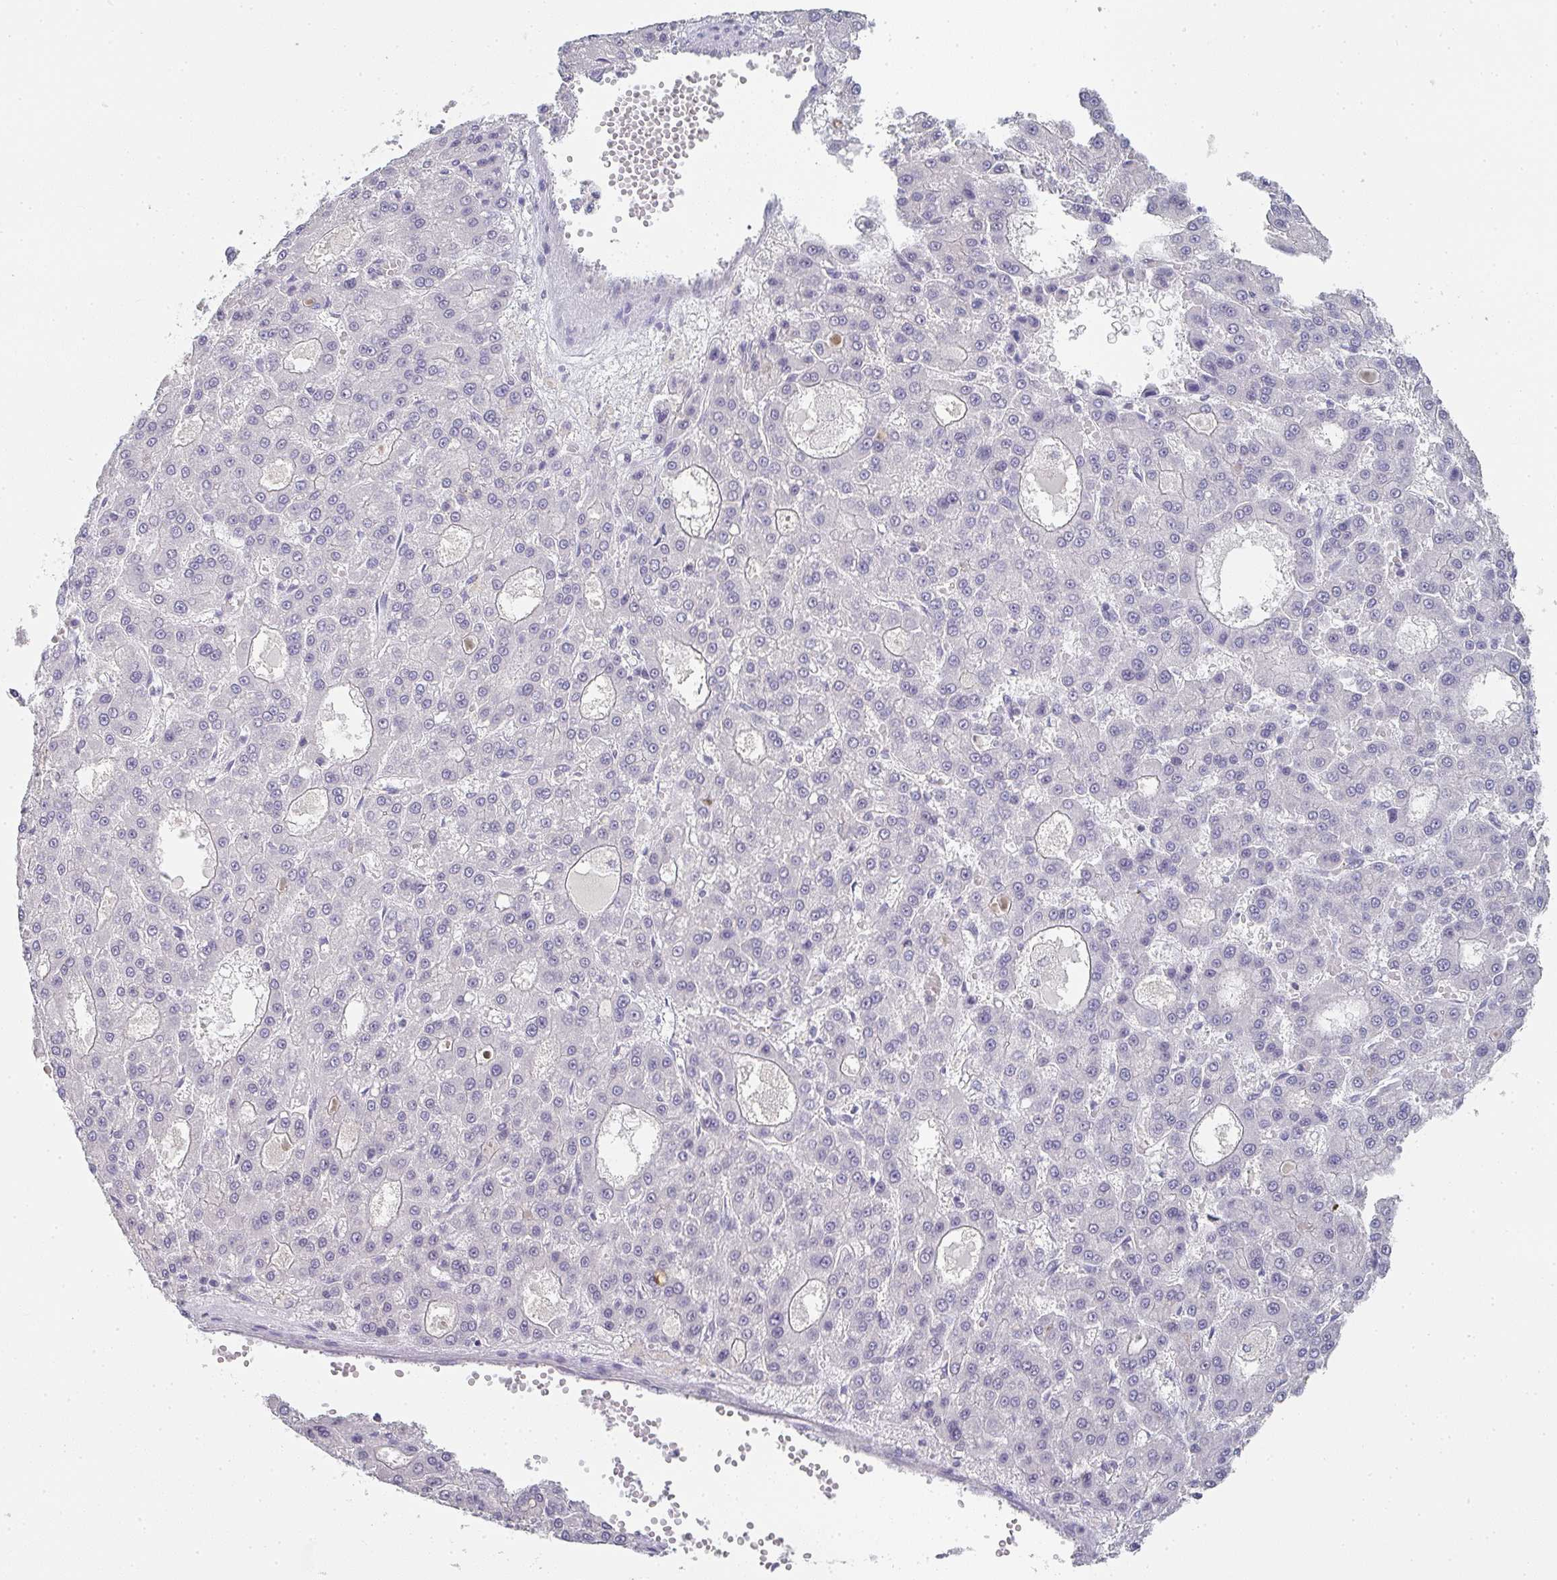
{"staining": {"intensity": "negative", "quantity": "none", "location": "none"}, "tissue": "liver cancer", "cell_type": "Tumor cells", "image_type": "cancer", "snomed": [{"axis": "morphology", "description": "Carcinoma, Hepatocellular, NOS"}, {"axis": "topography", "description": "Liver"}], "caption": "This is a image of immunohistochemistry staining of liver cancer (hepatocellular carcinoma), which shows no staining in tumor cells.", "gene": "CHMP5", "patient": {"sex": "male", "age": 70}}